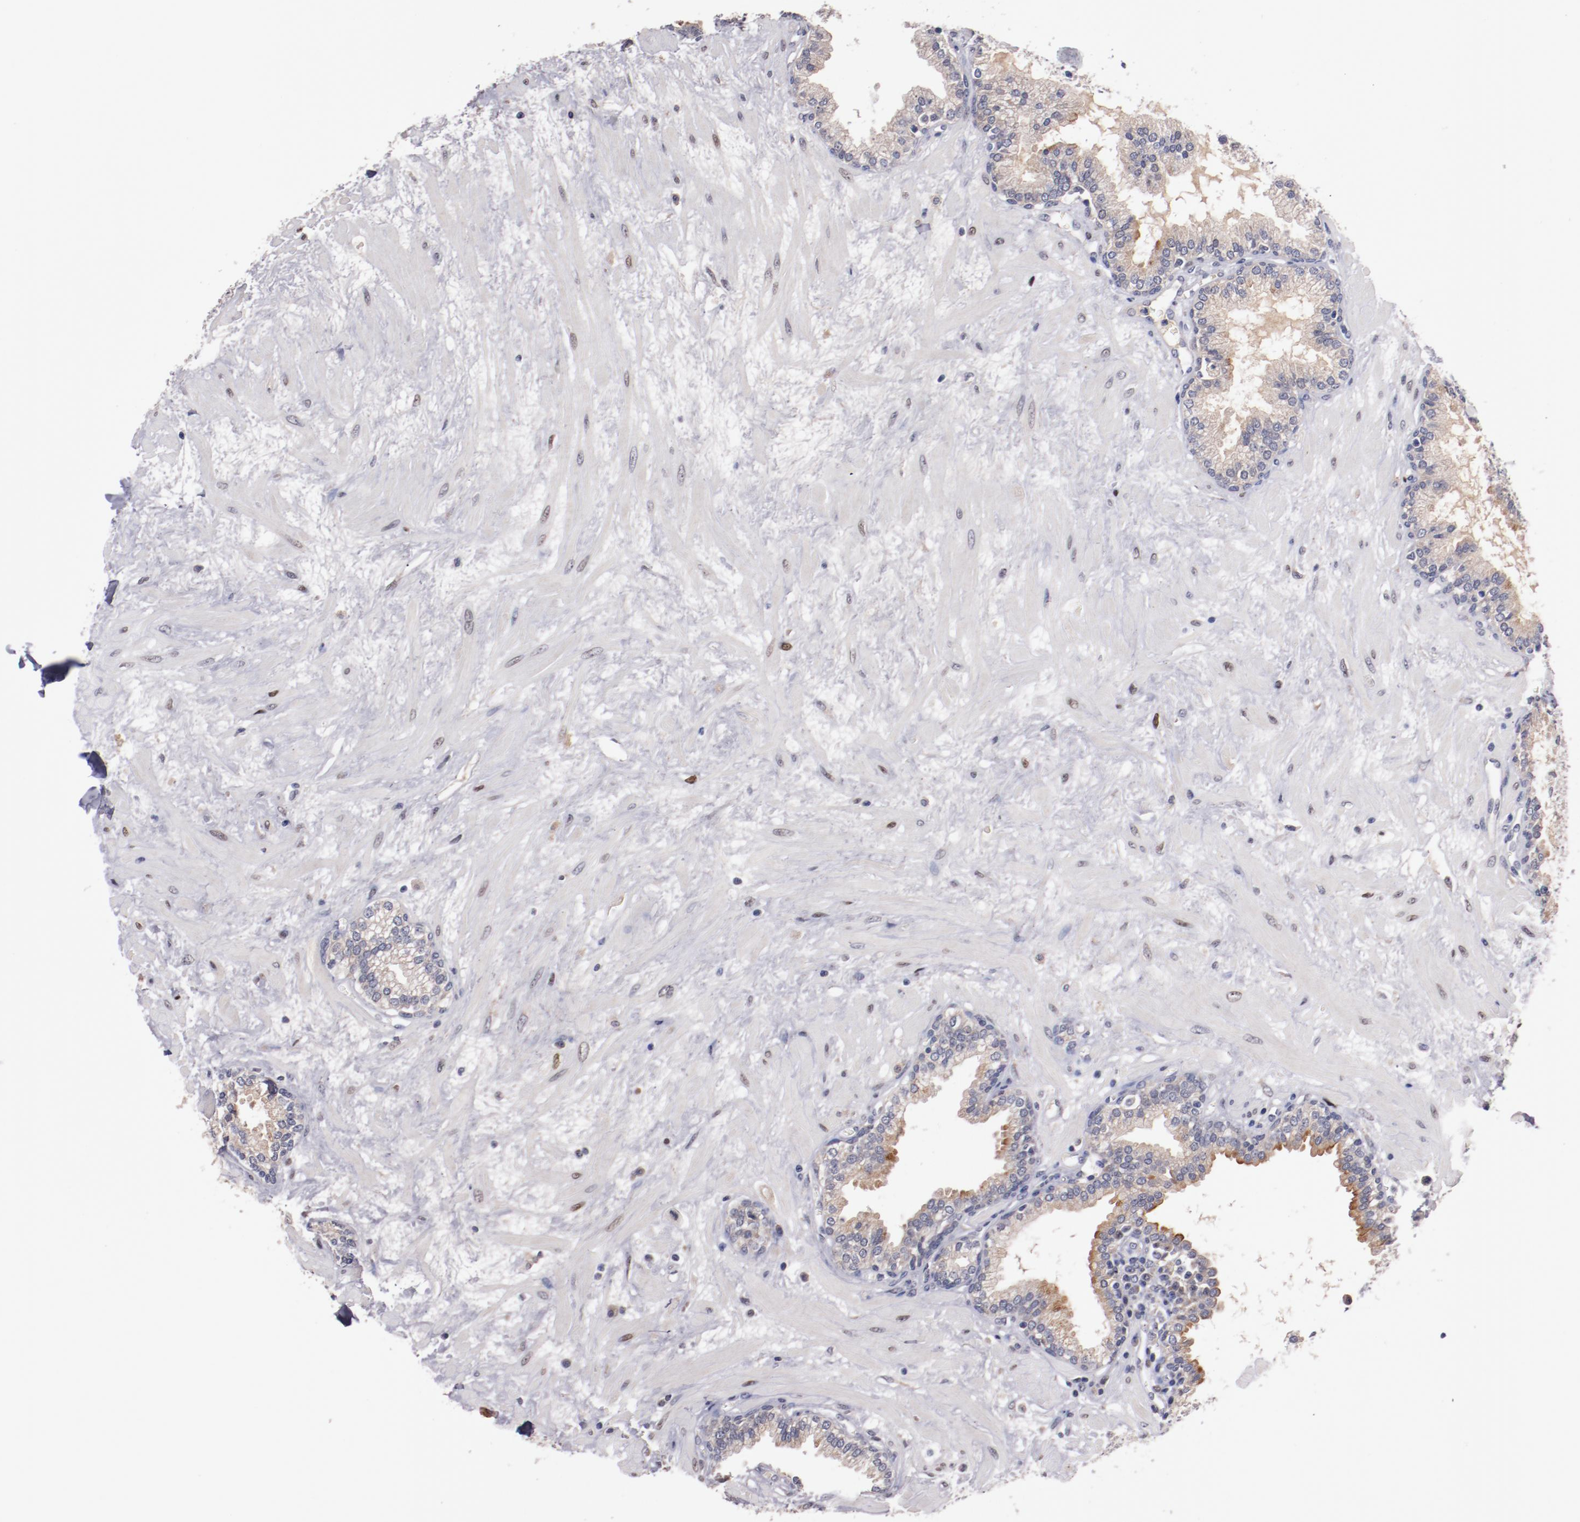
{"staining": {"intensity": "weak", "quantity": "25%-75%", "location": "cytoplasmic/membranous"}, "tissue": "prostate", "cell_type": "Glandular cells", "image_type": "normal", "snomed": [{"axis": "morphology", "description": "Normal tissue, NOS"}, {"axis": "topography", "description": "Prostate"}], "caption": "Weak cytoplasmic/membranous positivity for a protein is identified in approximately 25%-75% of glandular cells of unremarkable prostate using immunohistochemistry (IHC).", "gene": "FAM81A", "patient": {"sex": "male", "age": 64}}